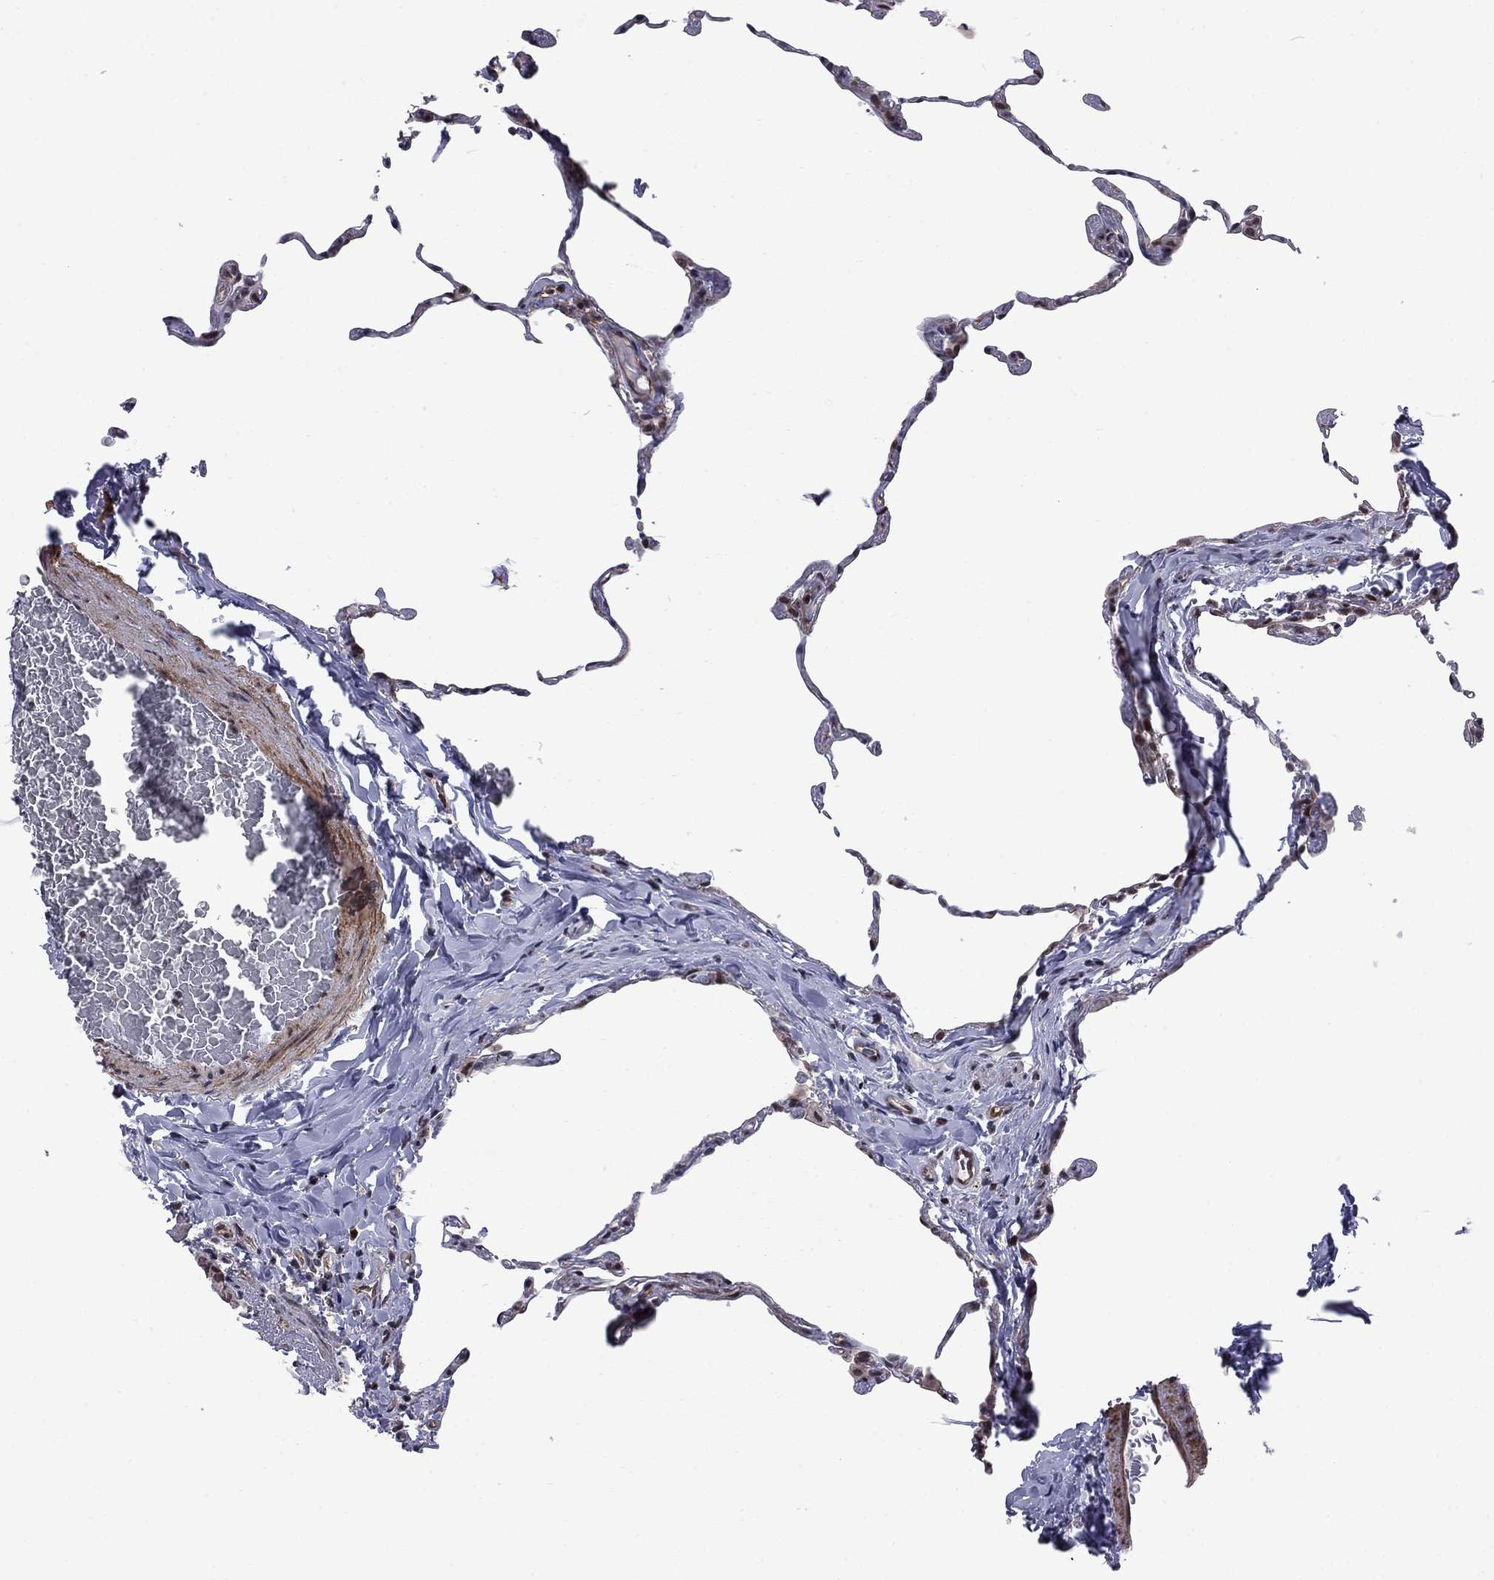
{"staining": {"intensity": "moderate", "quantity": "25%-75%", "location": "nuclear"}, "tissue": "lung", "cell_type": "Alveolar cells", "image_type": "normal", "snomed": [{"axis": "morphology", "description": "Normal tissue, NOS"}, {"axis": "topography", "description": "Lung"}], "caption": "This histopathology image demonstrates immunohistochemistry (IHC) staining of normal human lung, with medium moderate nuclear expression in approximately 25%-75% of alveolar cells.", "gene": "BRF1", "patient": {"sex": "female", "age": 57}}